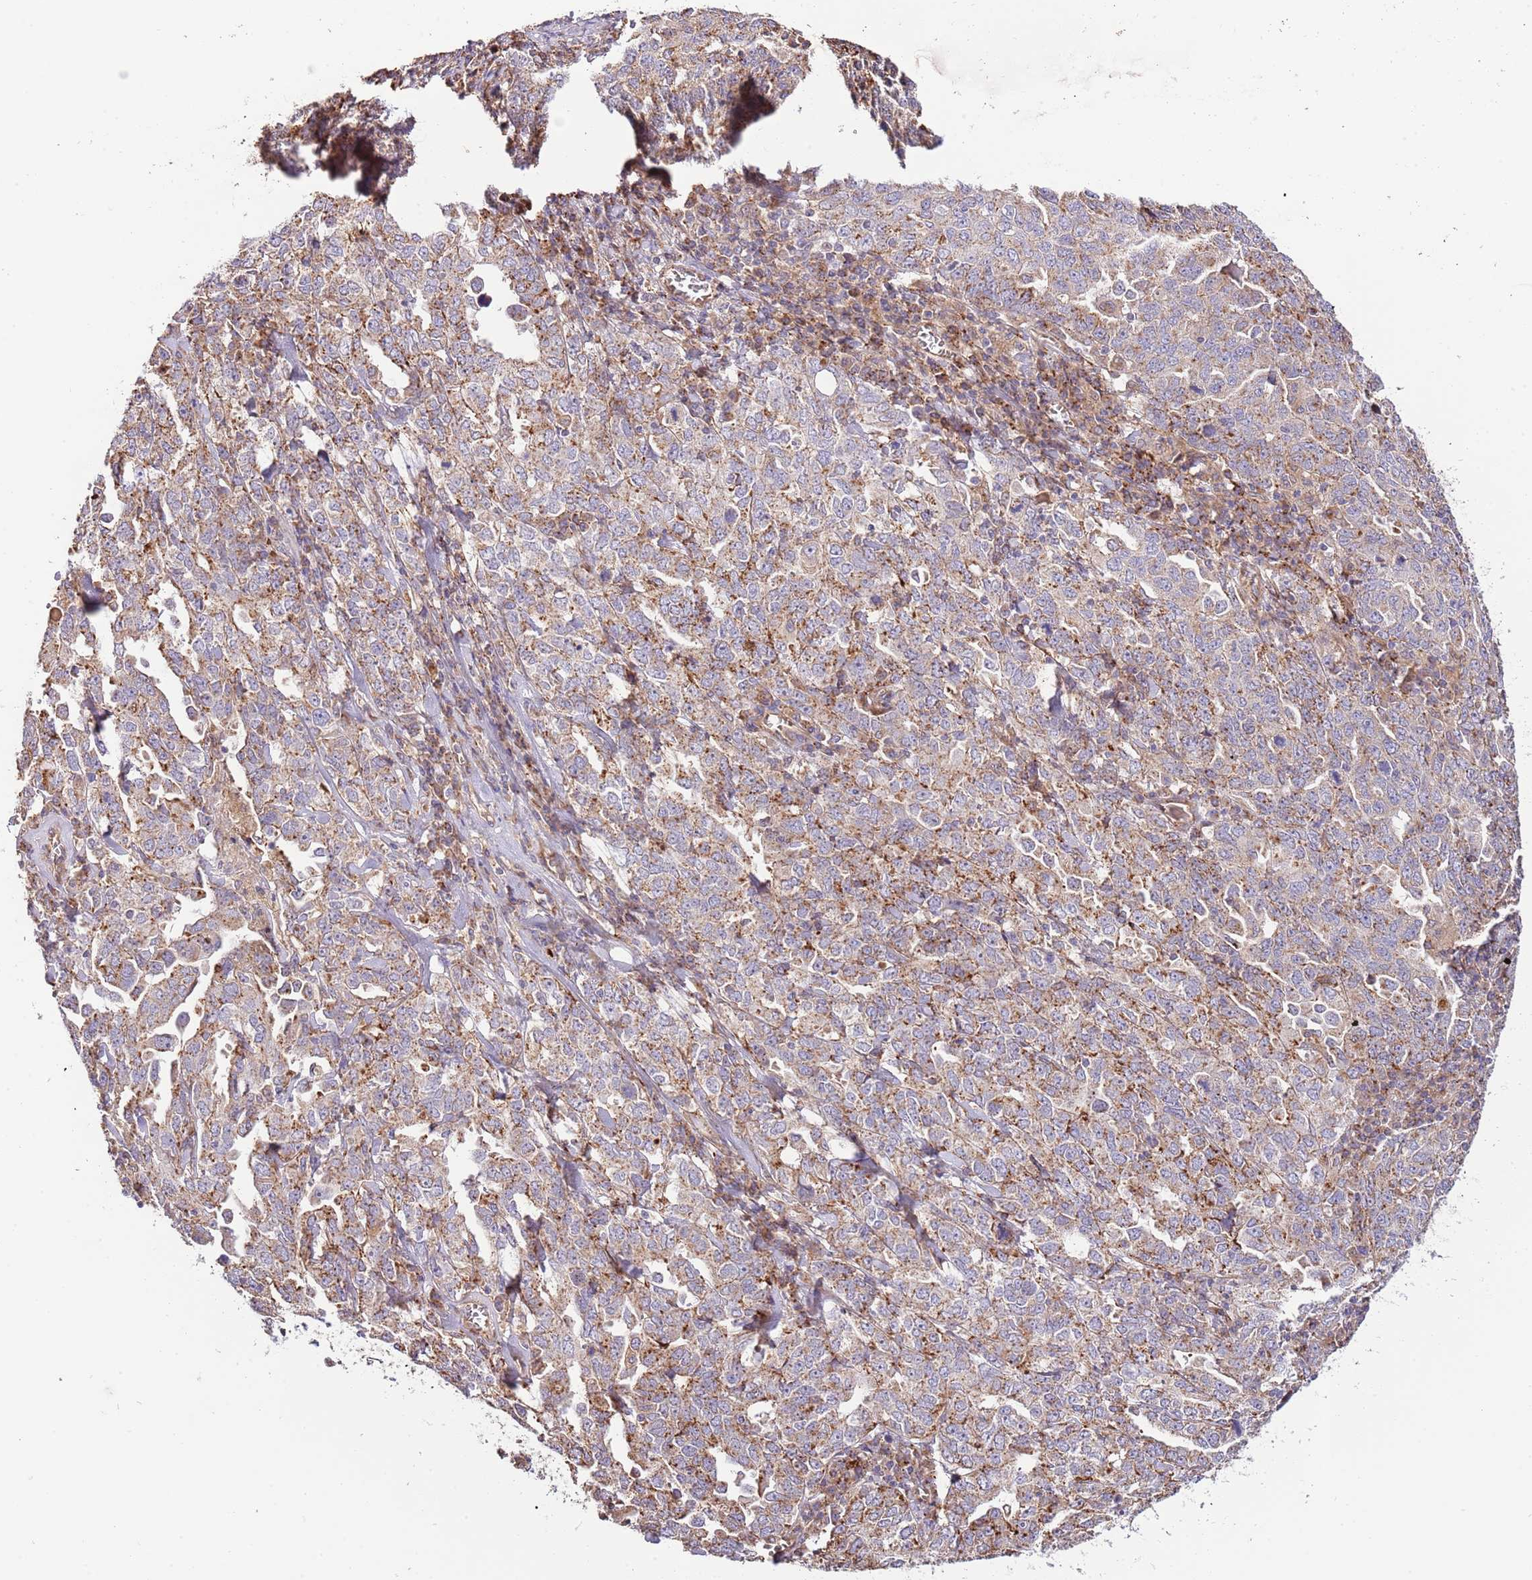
{"staining": {"intensity": "weak", "quantity": ">75%", "location": "cytoplasmic/membranous"}, "tissue": "ovarian cancer", "cell_type": "Tumor cells", "image_type": "cancer", "snomed": [{"axis": "morphology", "description": "Carcinoma, endometroid"}, {"axis": "topography", "description": "Ovary"}], "caption": "A brown stain shows weak cytoplasmic/membranous positivity of a protein in ovarian endometroid carcinoma tumor cells.", "gene": "DOCK6", "patient": {"sex": "female", "age": 62}}